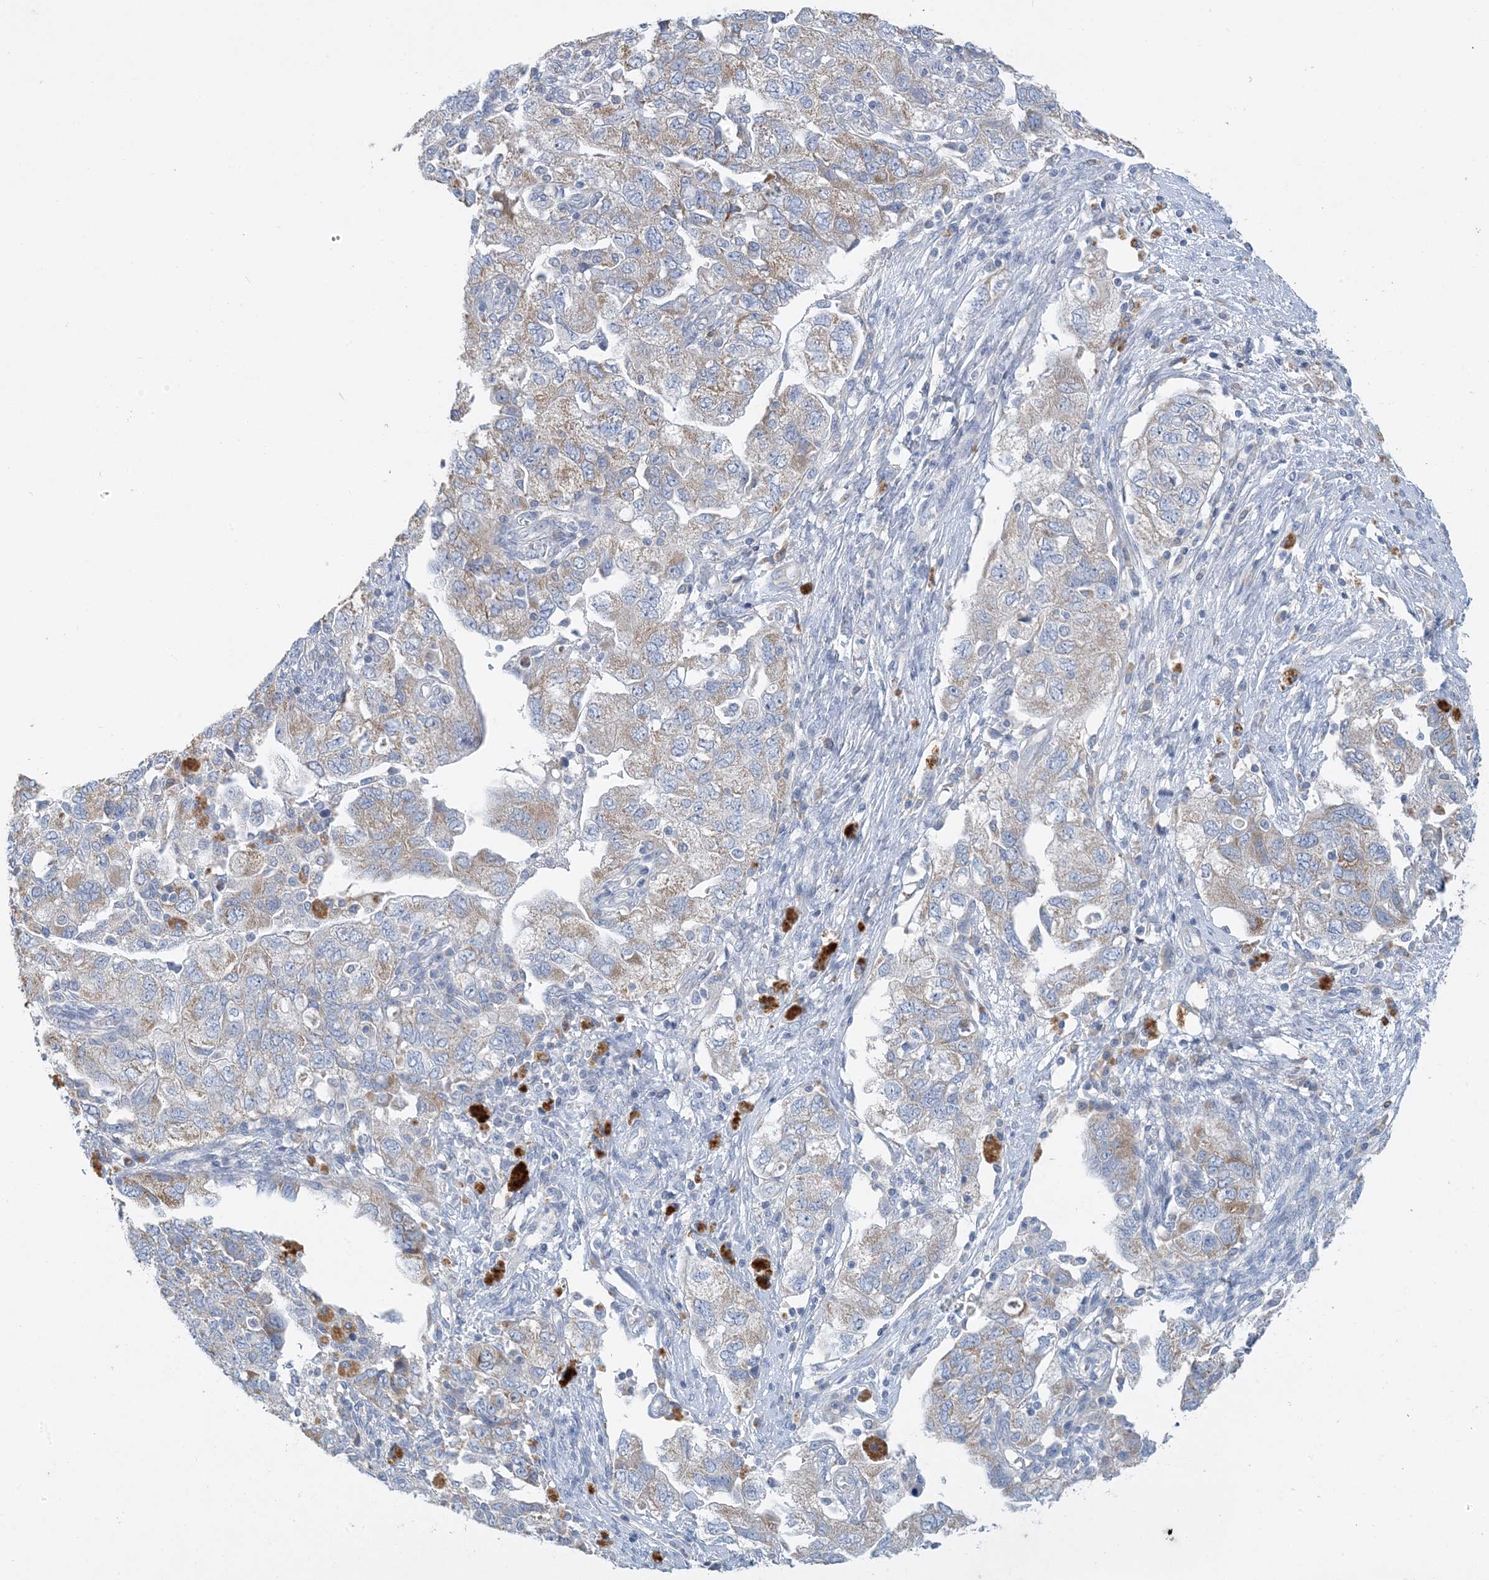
{"staining": {"intensity": "weak", "quantity": "25%-75%", "location": "cytoplasmic/membranous"}, "tissue": "ovarian cancer", "cell_type": "Tumor cells", "image_type": "cancer", "snomed": [{"axis": "morphology", "description": "Carcinoma, NOS"}, {"axis": "morphology", "description": "Cystadenocarcinoma, serous, NOS"}, {"axis": "topography", "description": "Ovary"}], "caption": "Protein expression analysis of human carcinoma (ovarian) reveals weak cytoplasmic/membranous positivity in approximately 25%-75% of tumor cells.", "gene": "ZCCHC18", "patient": {"sex": "female", "age": 69}}